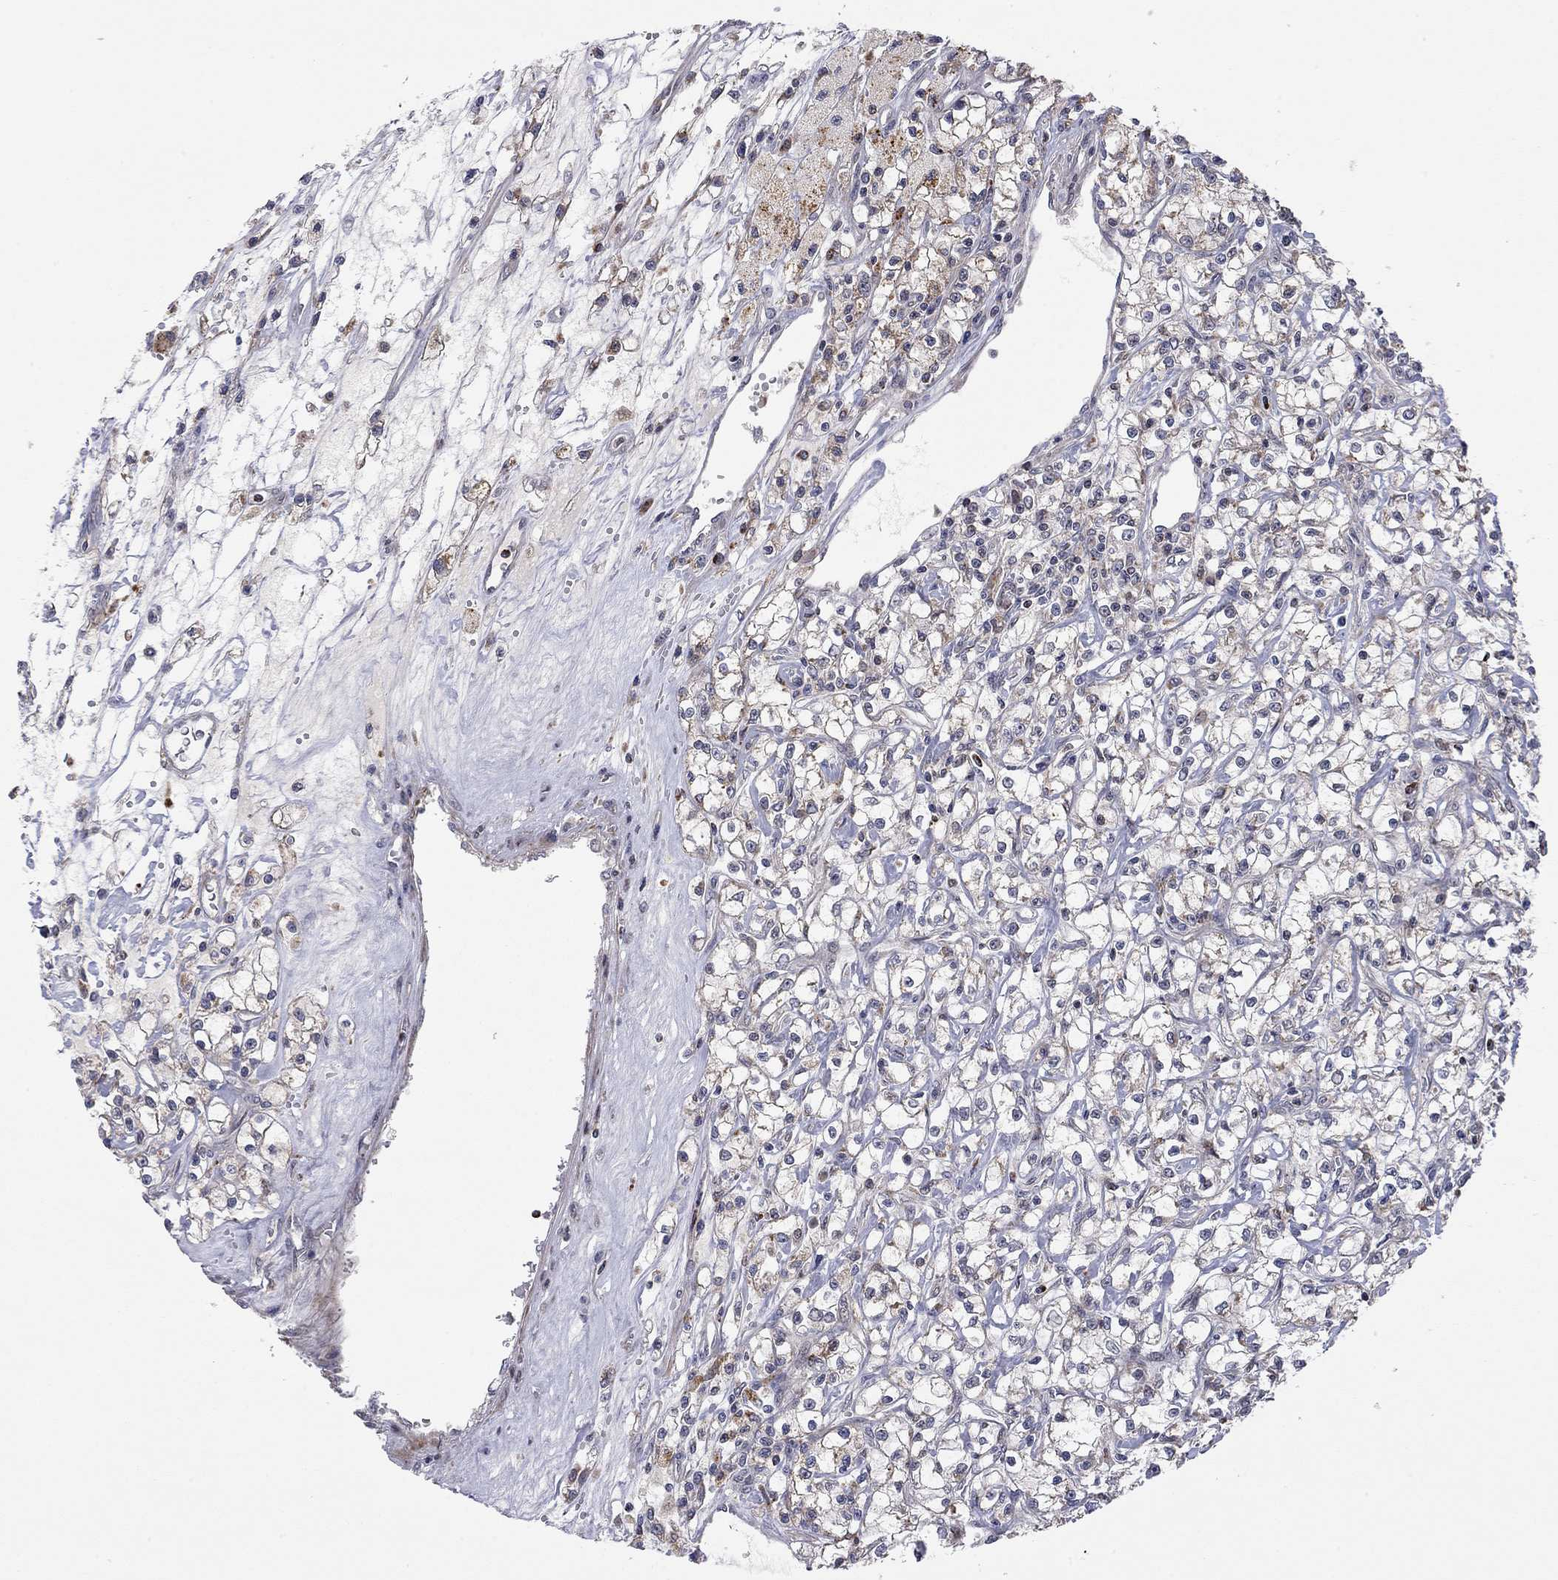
{"staining": {"intensity": "weak", "quantity": "25%-75%", "location": "cytoplasmic/membranous"}, "tissue": "renal cancer", "cell_type": "Tumor cells", "image_type": "cancer", "snomed": [{"axis": "morphology", "description": "Adenocarcinoma, NOS"}, {"axis": "topography", "description": "Kidney"}], "caption": "Human renal cancer stained with a protein marker reveals weak staining in tumor cells.", "gene": "IDS", "patient": {"sex": "female", "age": 59}}